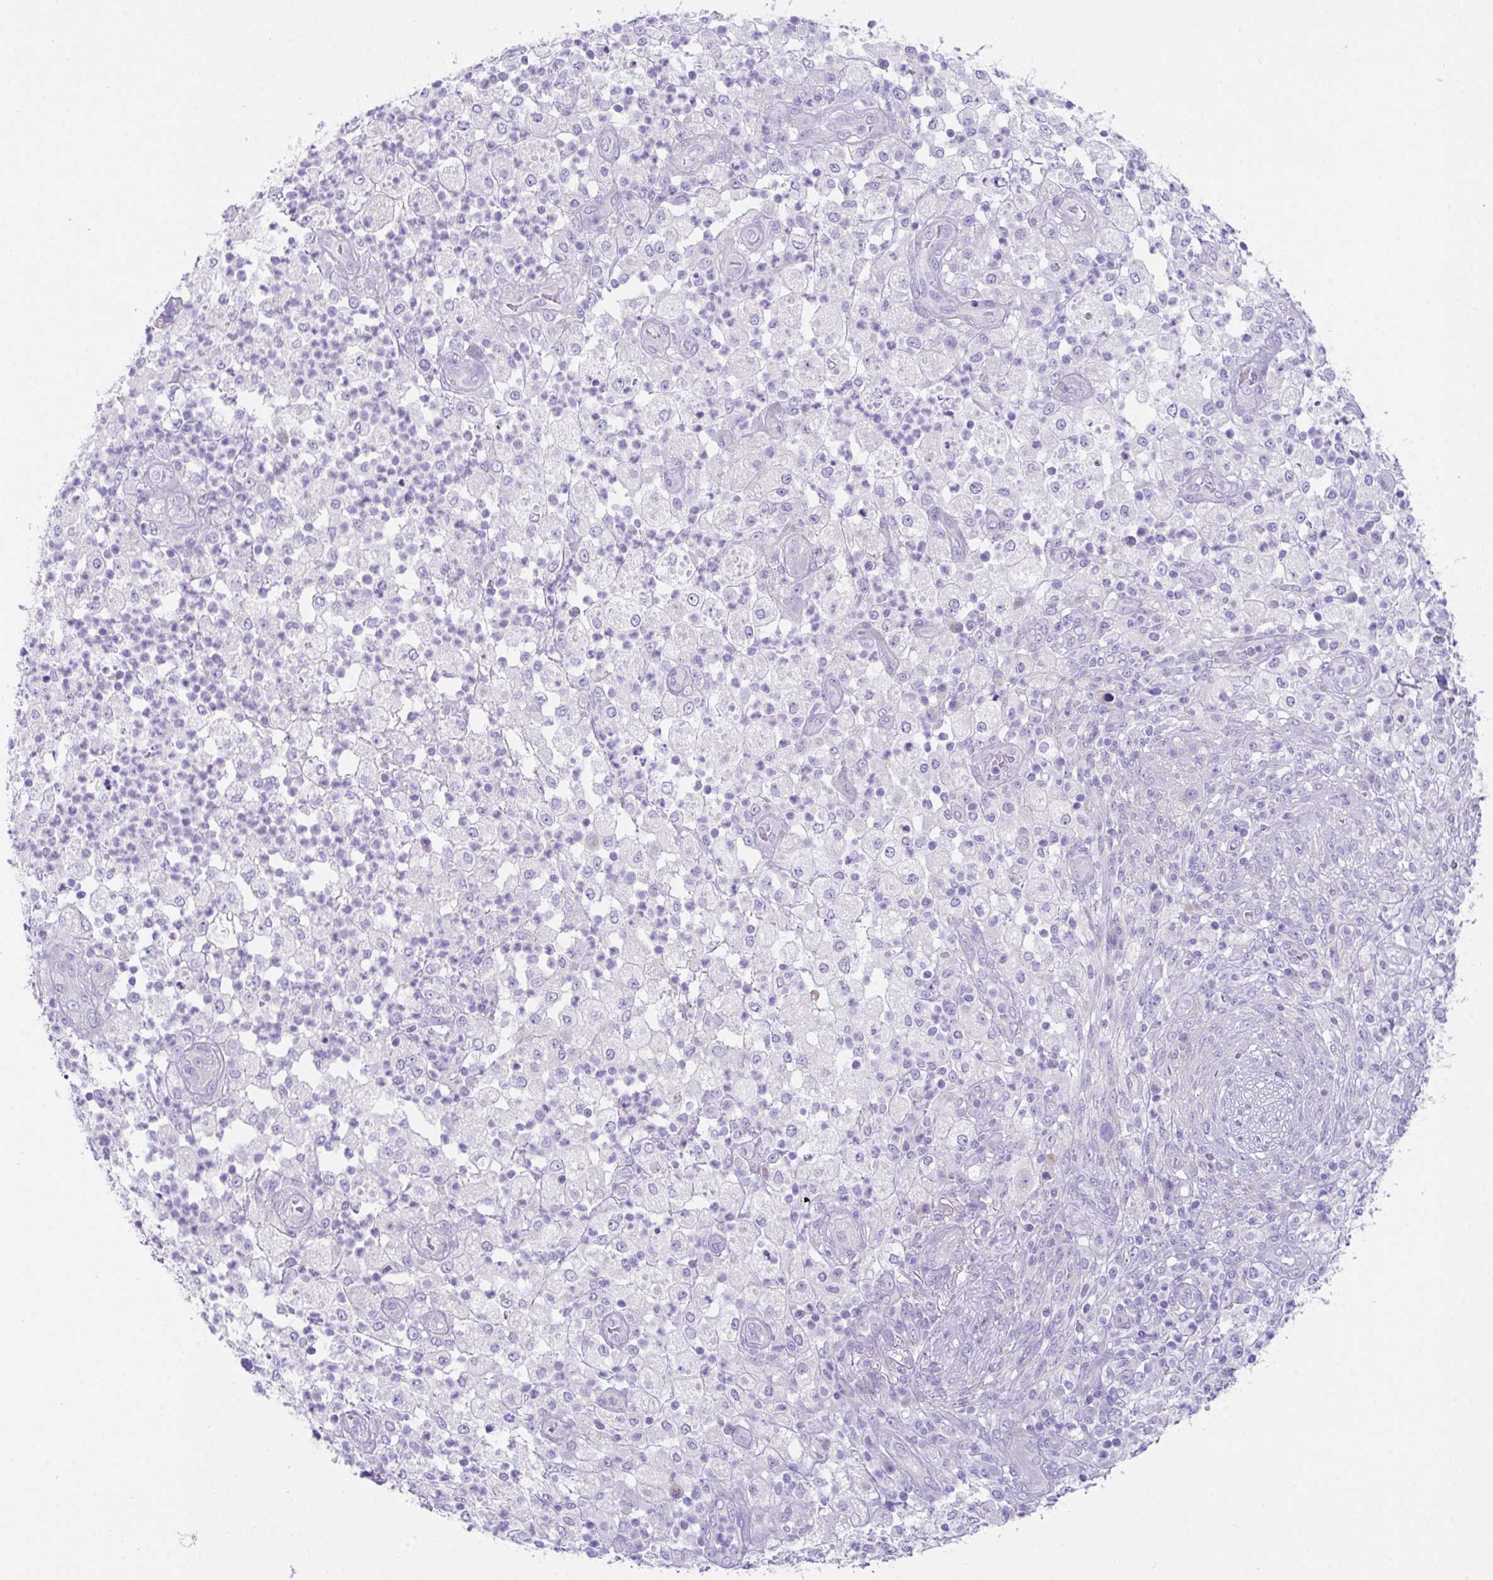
{"staining": {"intensity": "negative", "quantity": "none", "location": "none"}, "tissue": "pancreatic cancer", "cell_type": "Tumor cells", "image_type": "cancer", "snomed": [{"axis": "morphology", "description": "Adenocarcinoma, NOS"}, {"axis": "topography", "description": "Pancreas"}], "caption": "Tumor cells show no significant positivity in pancreatic cancer.", "gene": "TMEM106B", "patient": {"sex": "female", "age": 72}}